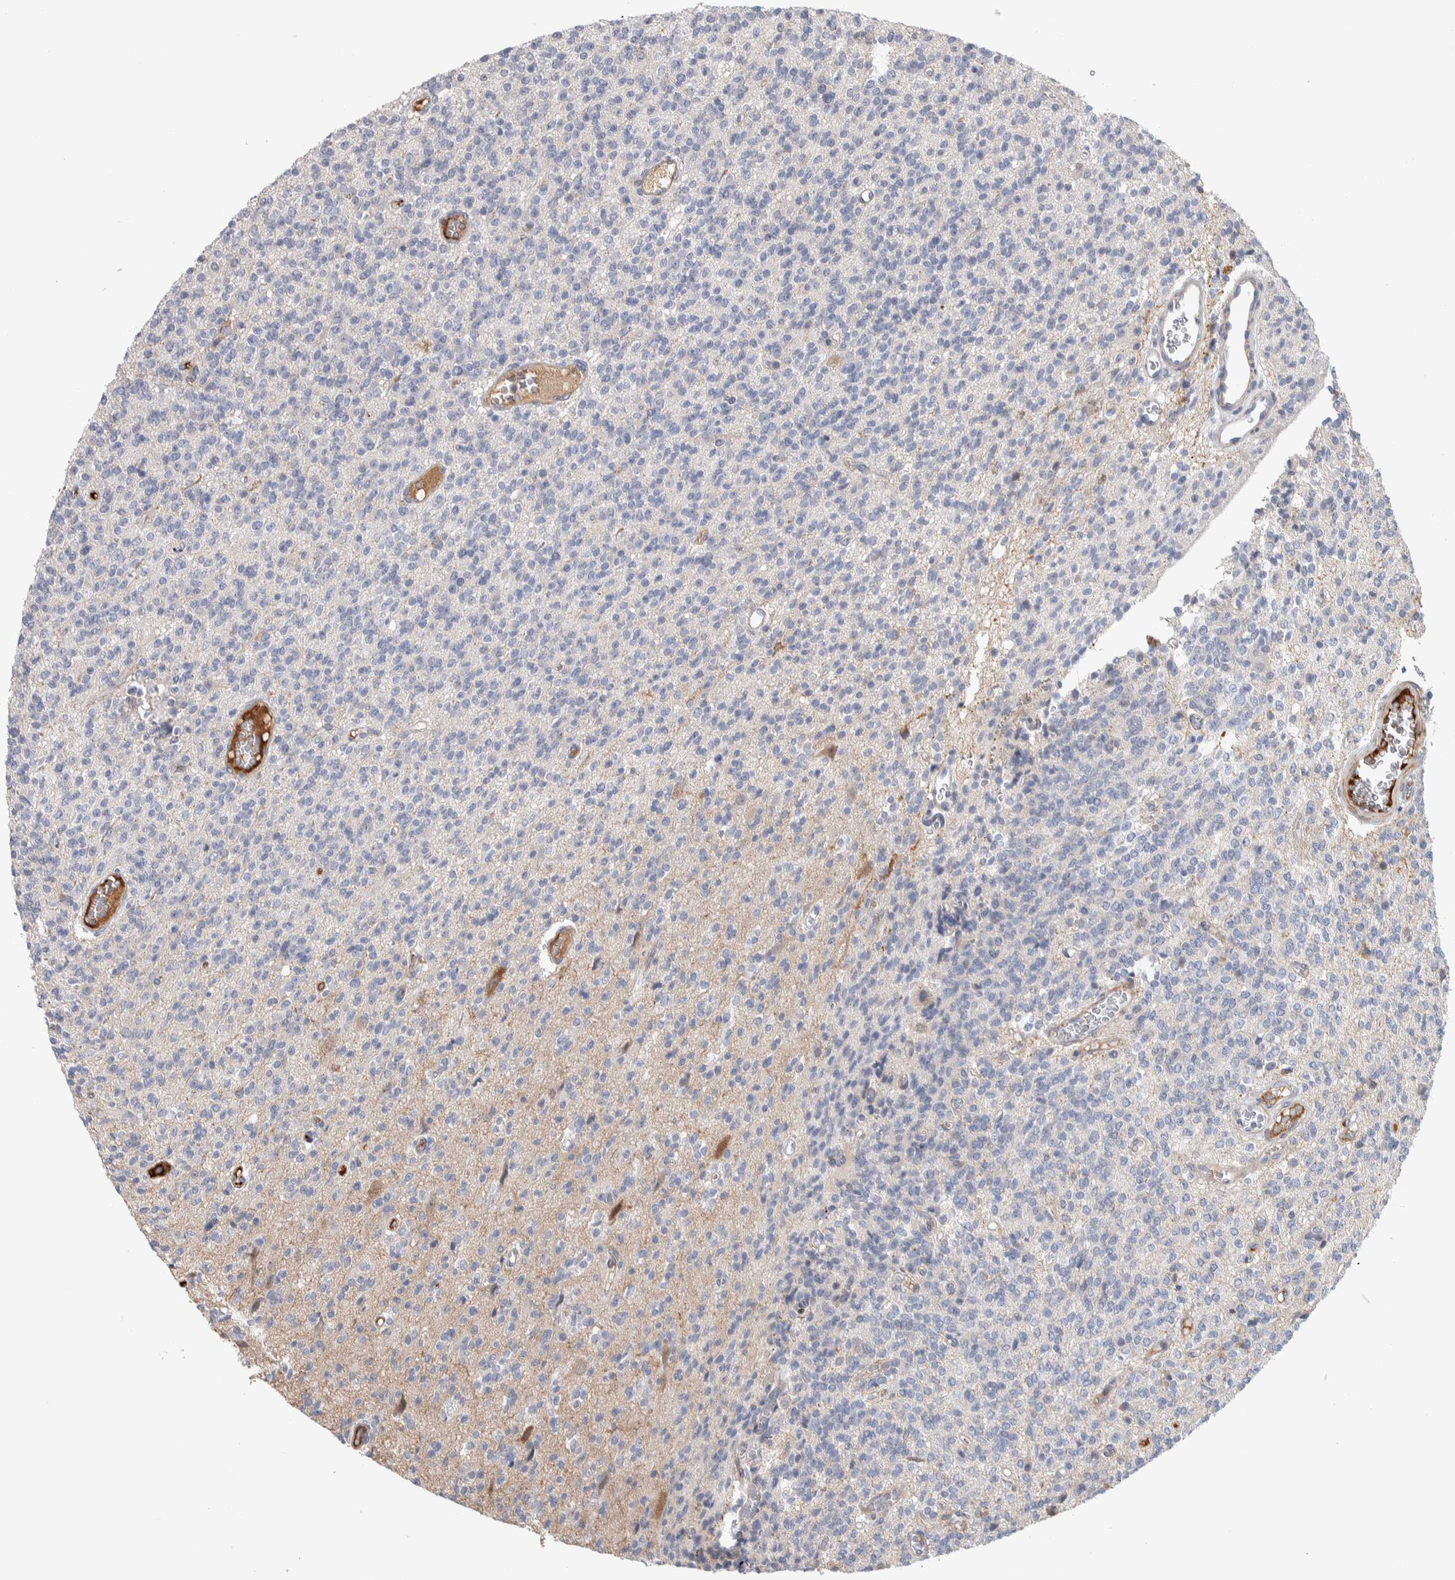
{"staining": {"intensity": "negative", "quantity": "none", "location": "none"}, "tissue": "glioma", "cell_type": "Tumor cells", "image_type": "cancer", "snomed": [{"axis": "morphology", "description": "Glioma, malignant, High grade"}, {"axis": "topography", "description": "Brain"}], "caption": "IHC of human malignant glioma (high-grade) exhibits no staining in tumor cells. (DAB immunohistochemistry (IHC) visualized using brightfield microscopy, high magnification).", "gene": "PSMG3", "patient": {"sex": "male", "age": 34}}